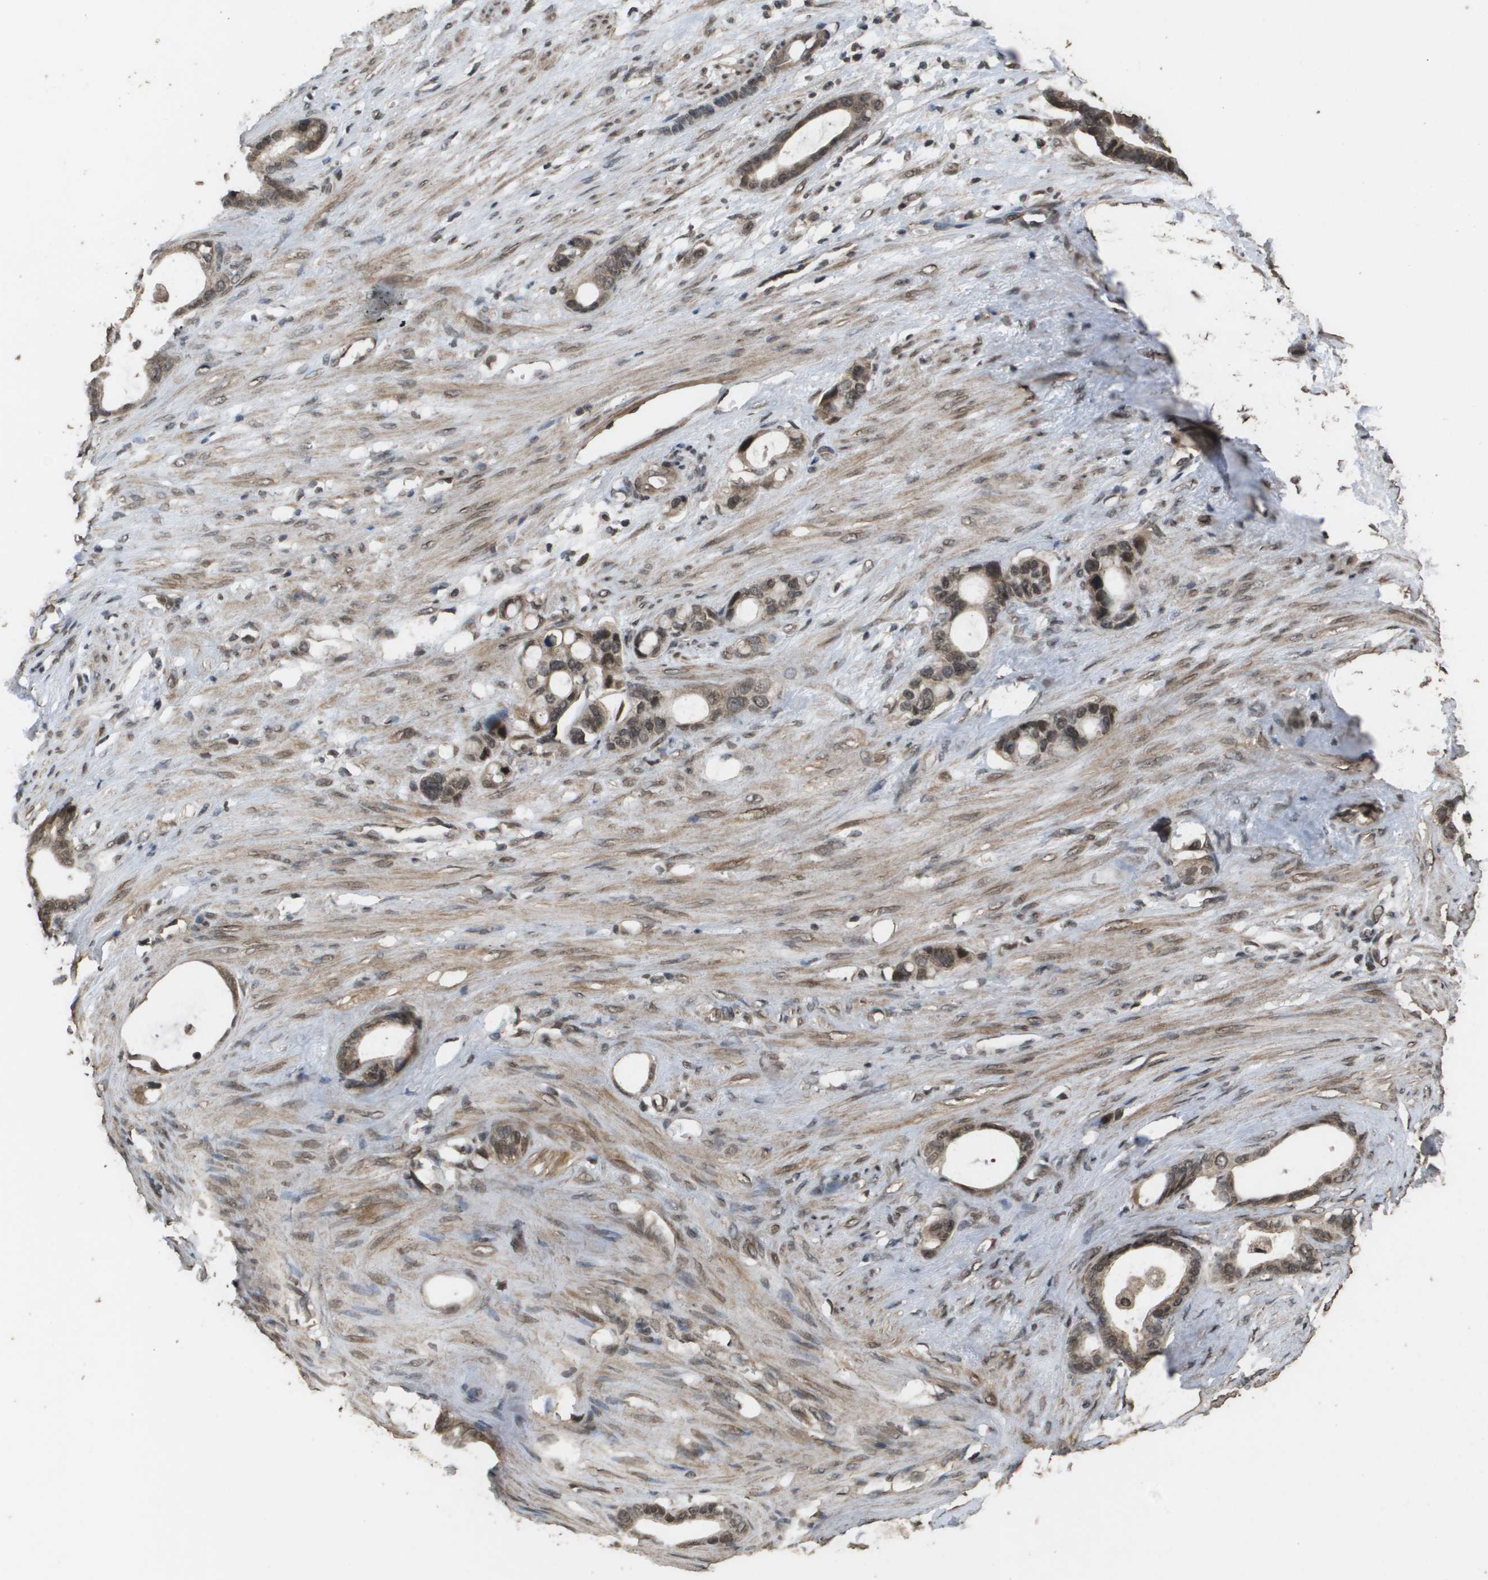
{"staining": {"intensity": "moderate", "quantity": ">75%", "location": "cytoplasmic/membranous,nuclear"}, "tissue": "stomach cancer", "cell_type": "Tumor cells", "image_type": "cancer", "snomed": [{"axis": "morphology", "description": "Adenocarcinoma, NOS"}, {"axis": "topography", "description": "Stomach"}], "caption": "Brown immunohistochemical staining in human stomach adenocarcinoma shows moderate cytoplasmic/membranous and nuclear staining in about >75% of tumor cells.", "gene": "AXIN2", "patient": {"sex": "female", "age": 75}}